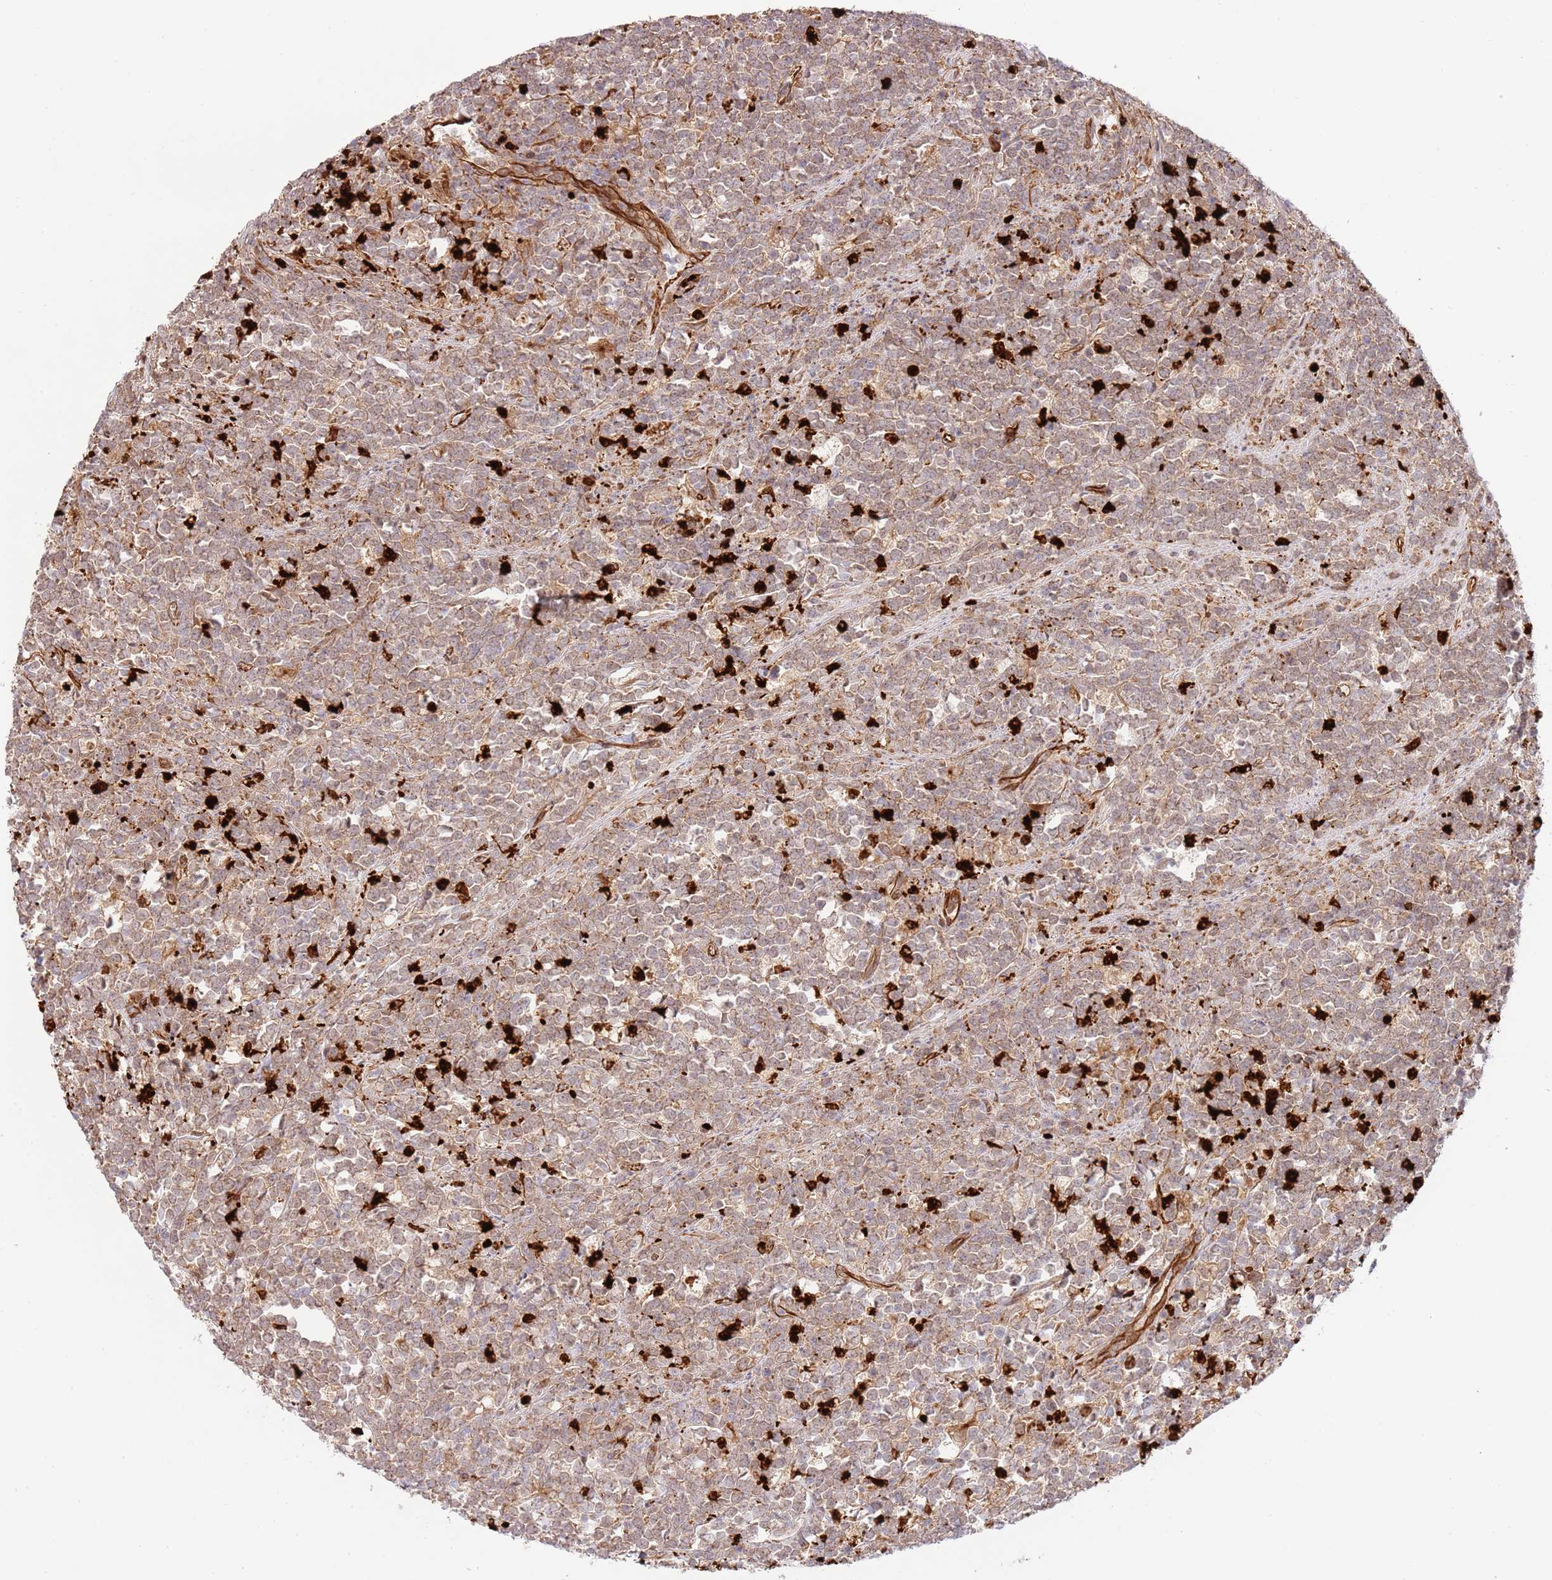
{"staining": {"intensity": "weak", "quantity": ">75%", "location": "cytoplasmic/membranous"}, "tissue": "lymphoma", "cell_type": "Tumor cells", "image_type": "cancer", "snomed": [{"axis": "morphology", "description": "Malignant lymphoma, non-Hodgkin's type, High grade"}, {"axis": "topography", "description": "Small intestine"}, {"axis": "topography", "description": "Colon"}], "caption": "High-grade malignant lymphoma, non-Hodgkin's type stained with DAB immunohistochemistry (IHC) shows low levels of weak cytoplasmic/membranous staining in approximately >75% of tumor cells.", "gene": "NEK3", "patient": {"sex": "male", "age": 8}}